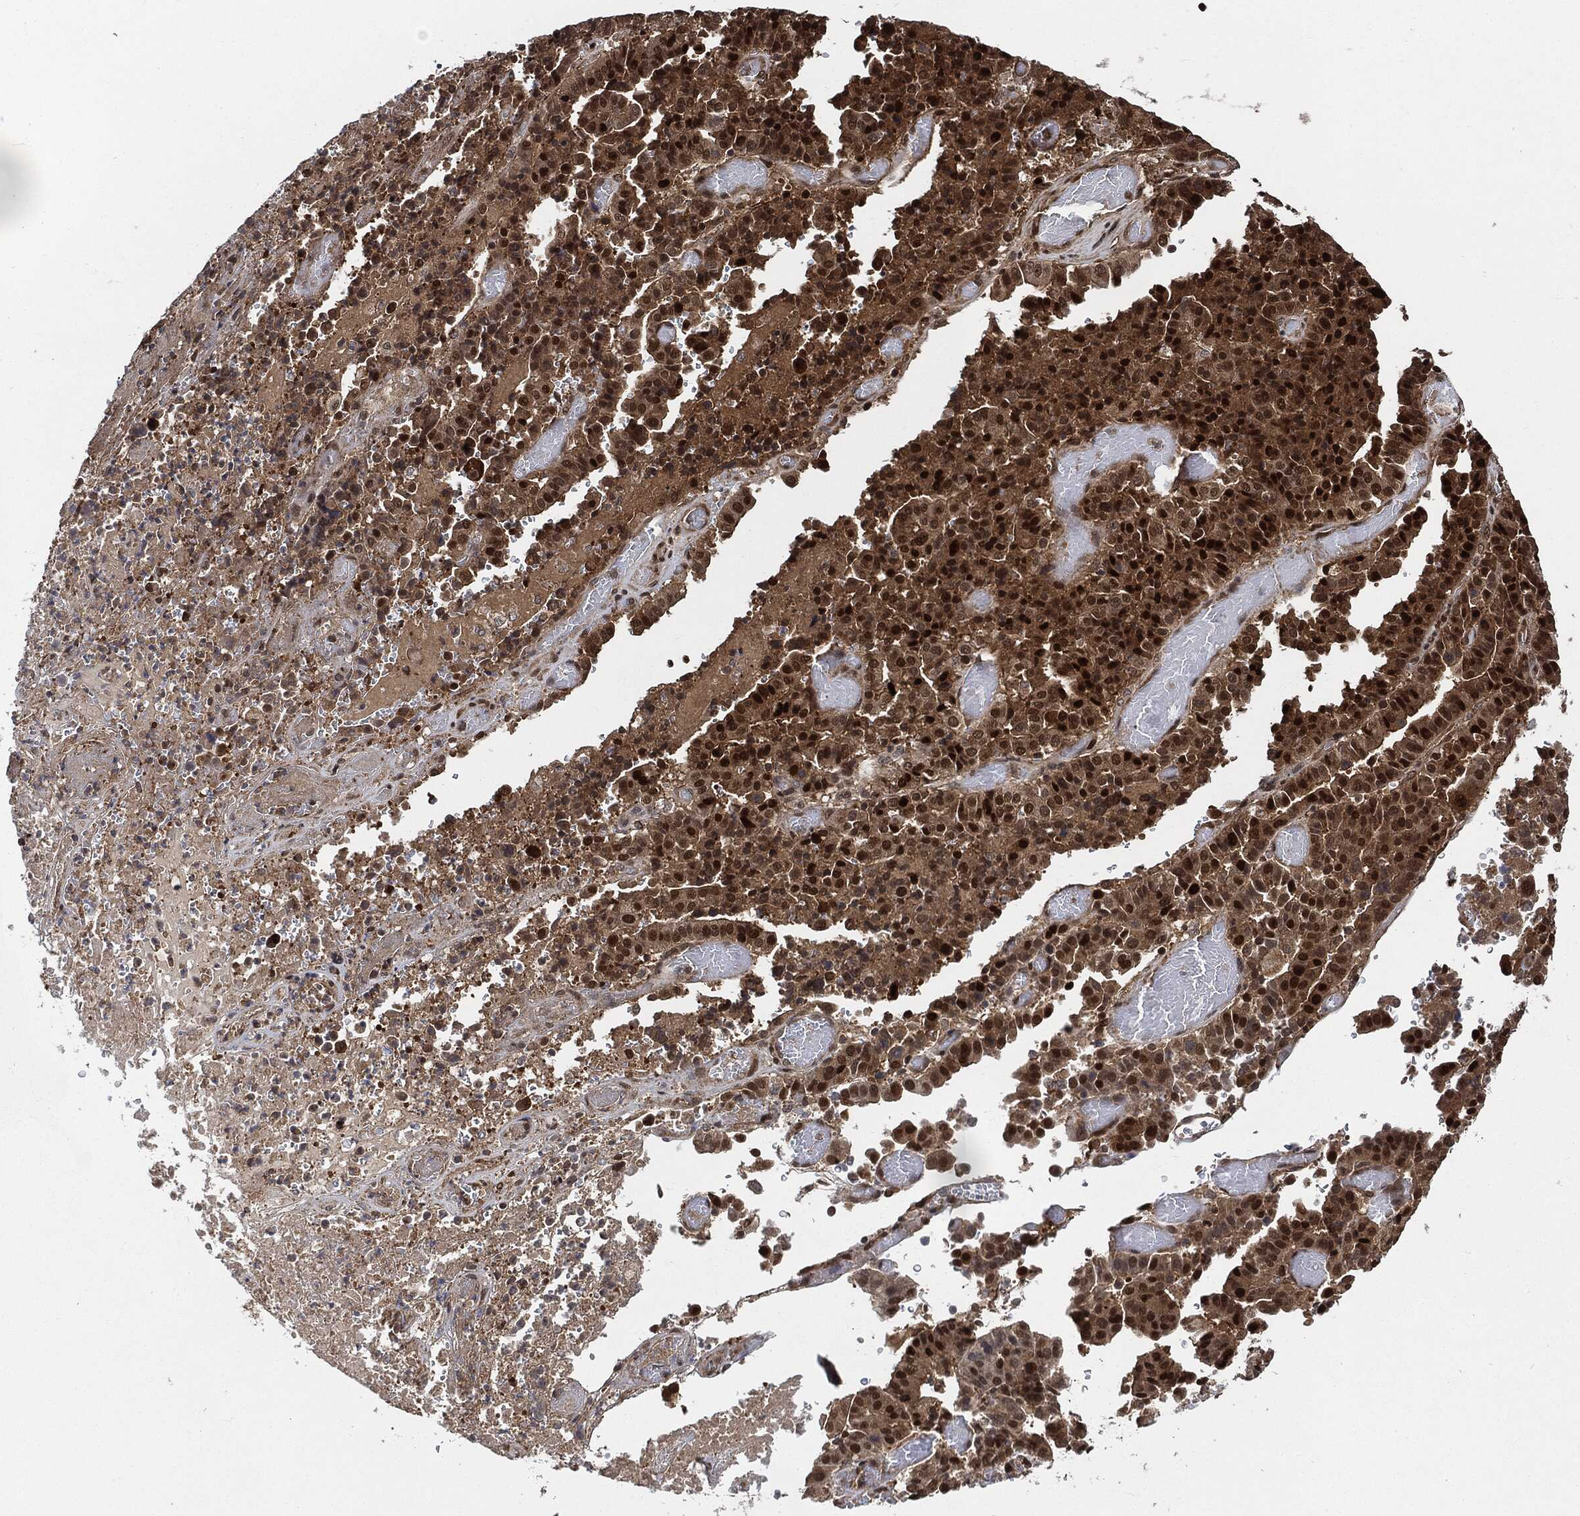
{"staining": {"intensity": "strong", "quantity": ">75%", "location": "cytoplasmic/membranous,nuclear"}, "tissue": "stomach cancer", "cell_type": "Tumor cells", "image_type": "cancer", "snomed": [{"axis": "morphology", "description": "Adenocarcinoma, NOS"}, {"axis": "topography", "description": "Stomach"}], "caption": "Stomach cancer was stained to show a protein in brown. There is high levels of strong cytoplasmic/membranous and nuclear staining in about >75% of tumor cells.", "gene": "CUTA", "patient": {"sex": "male", "age": 48}}